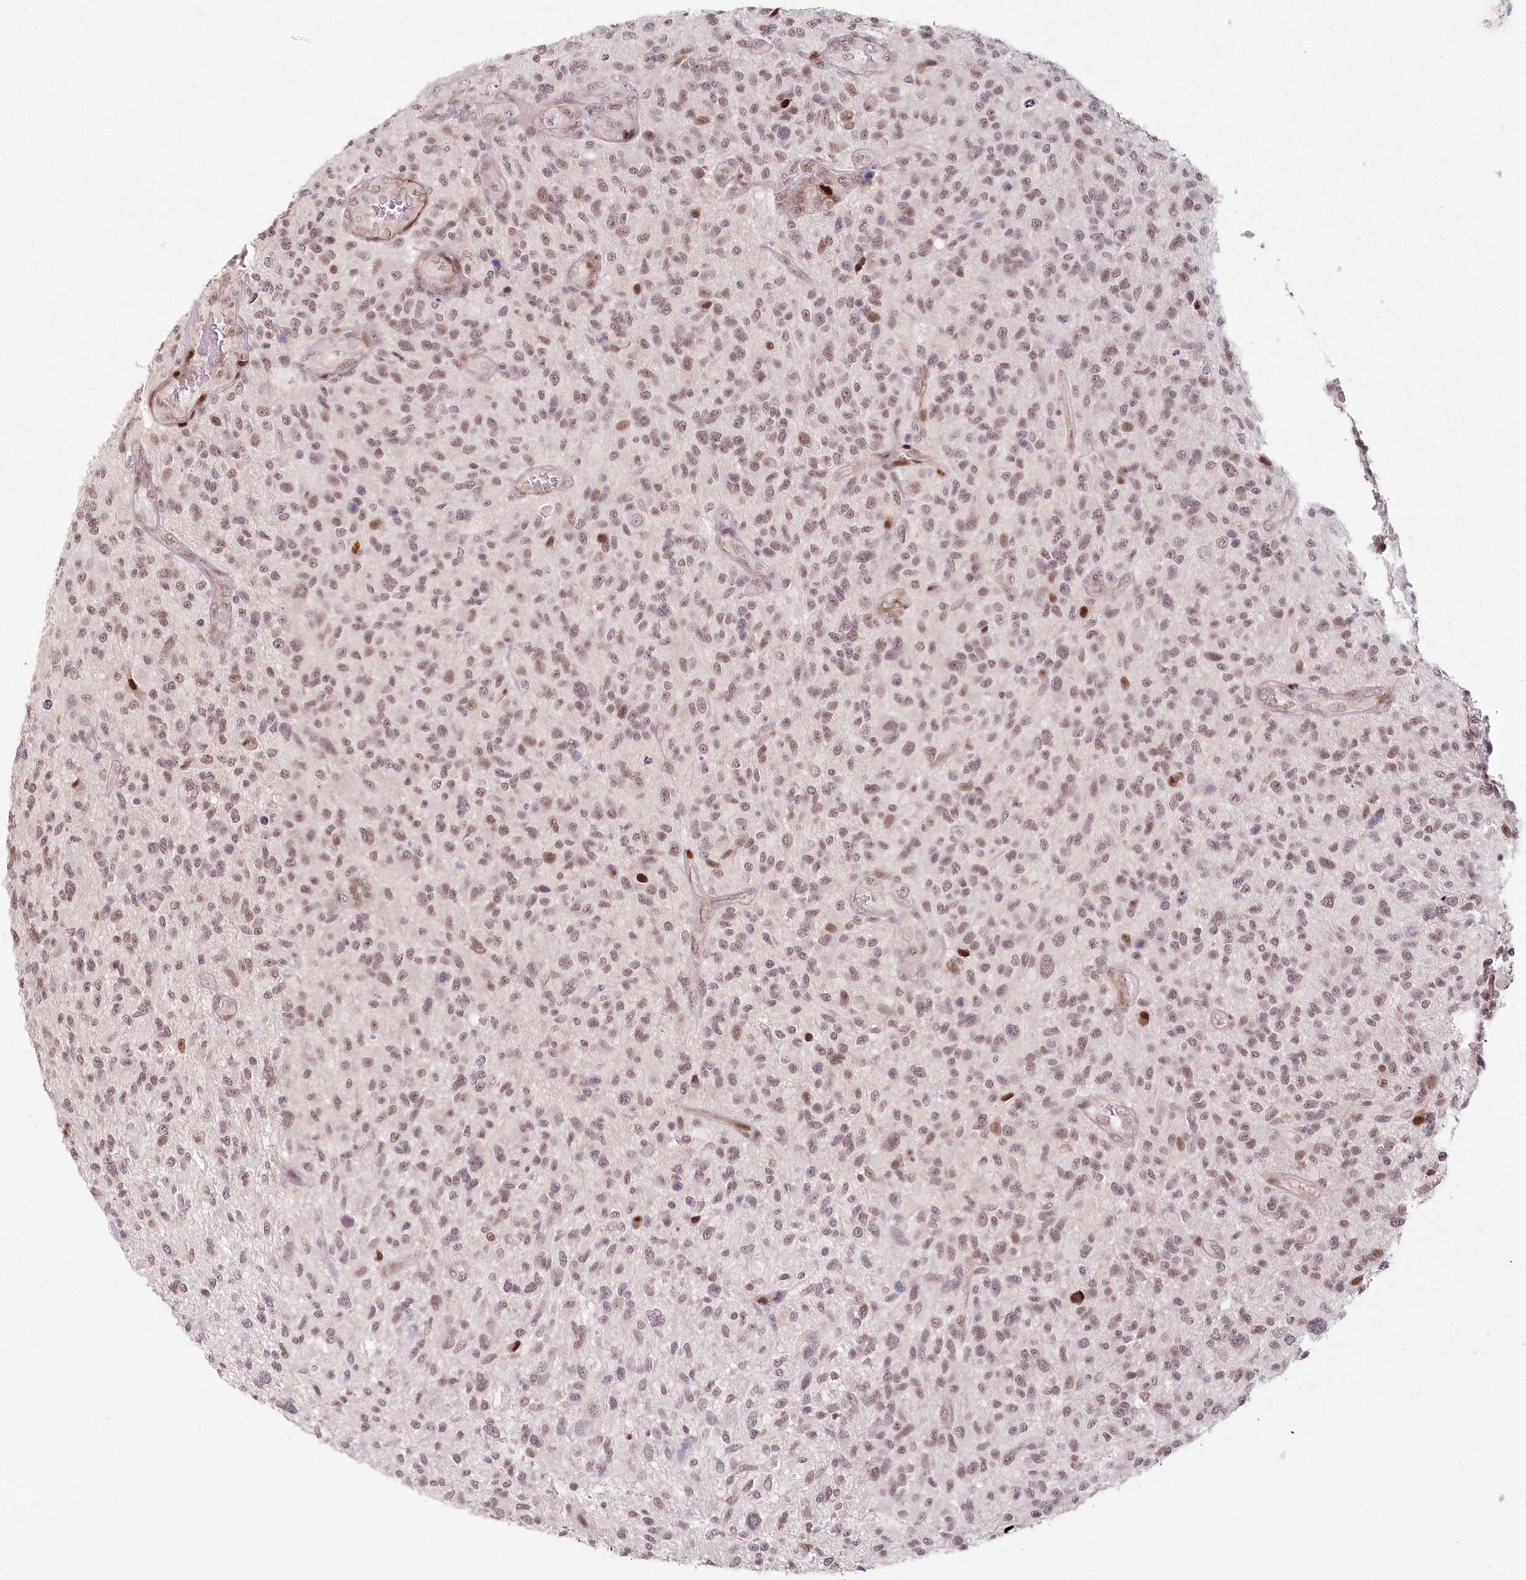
{"staining": {"intensity": "moderate", "quantity": ">75%", "location": "nuclear"}, "tissue": "glioma", "cell_type": "Tumor cells", "image_type": "cancer", "snomed": [{"axis": "morphology", "description": "Glioma, malignant, High grade"}, {"axis": "topography", "description": "Brain"}], "caption": "About >75% of tumor cells in malignant glioma (high-grade) exhibit moderate nuclear protein positivity as visualized by brown immunohistochemical staining.", "gene": "FAM204A", "patient": {"sex": "male", "age": 47}}